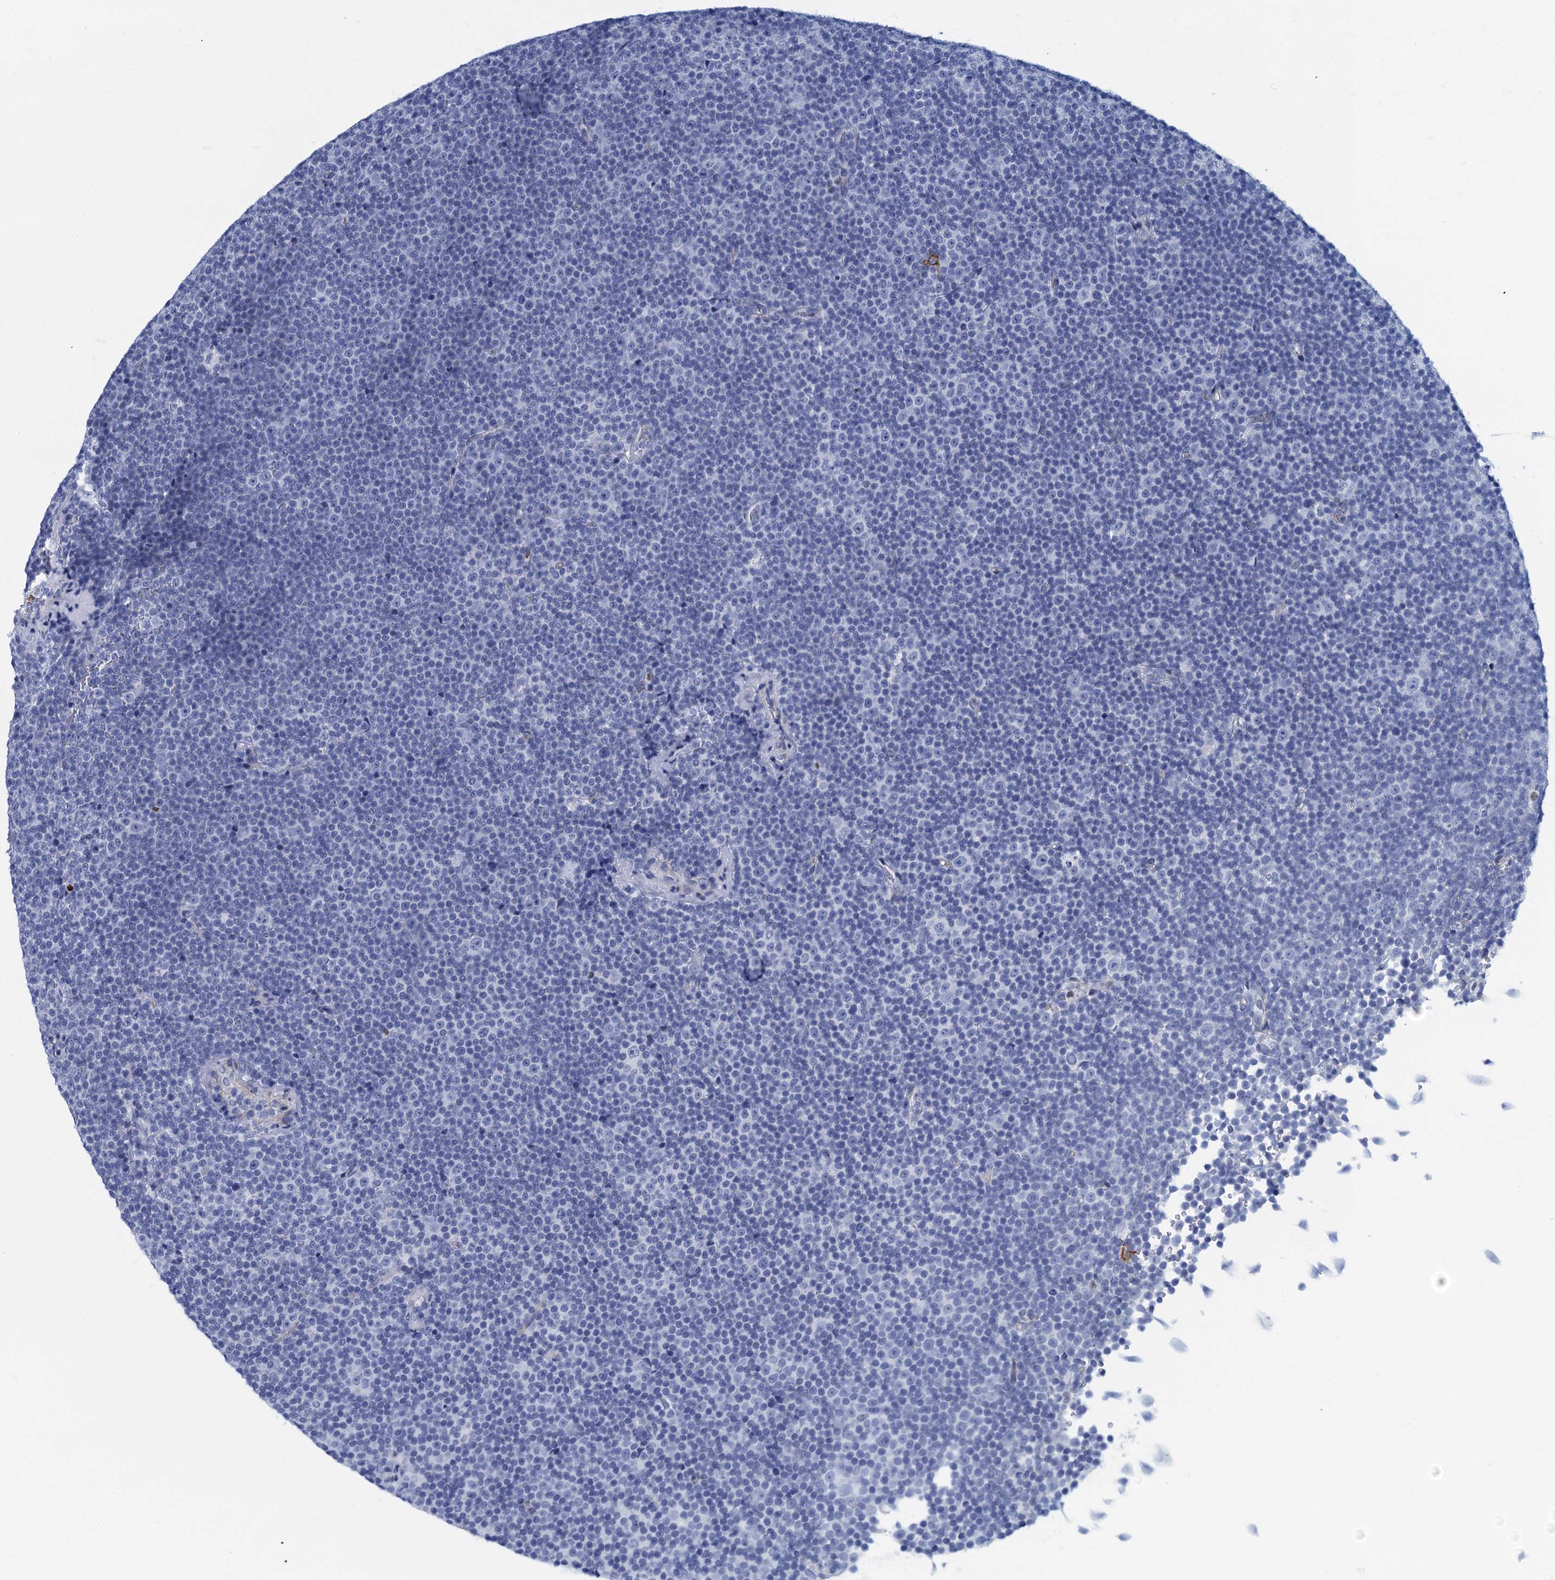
{"staining": {"intensity": "negative", "quantity": "none", "location": "none"}, "tissue": "lymphoma", "cell_type": "Tumor cells", "image_type": "cancer", "snomed": [{"axis": "morphology", "description": "Malignant lymphoma, non-Hodgkin's type, Low grade"}, {"axis": "topography", "description": "Lymph node"}], "caption": "The immunohistochemistry (IHC) image has no significant expression in tumor cells of lymphoma tissue.", "gene": "RHCG", "patient": {"sex": "female", "age": 67}}